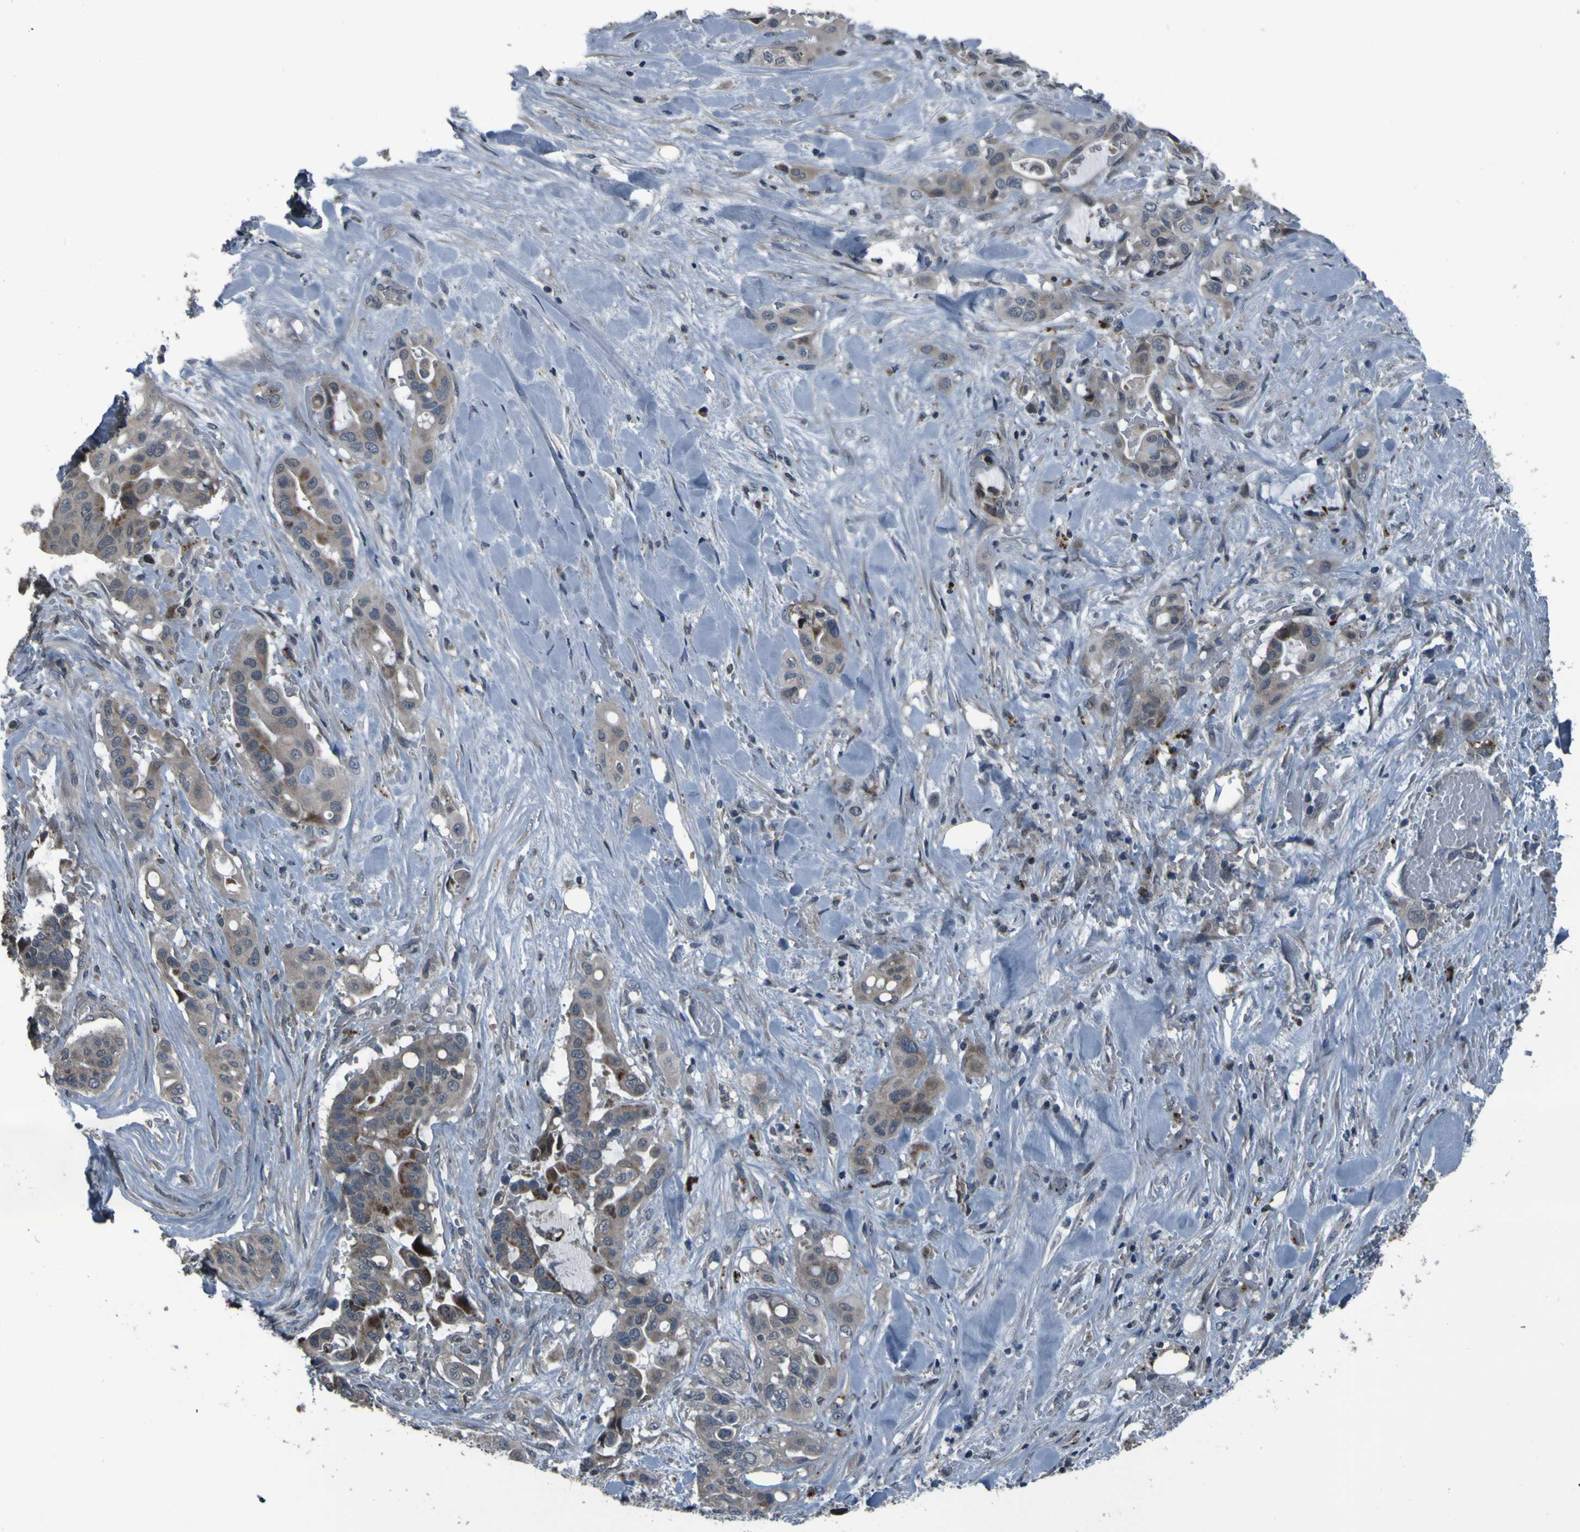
{"staining": {"intensity": "moderate", "quantity": ">75%", "location": "cytoplasmic/membranous"}, "tissue": "liver cancer", "cell_type": "Tumor cells", "image_type": "cancer", "snomed": [{"axis": "morphology", "description": "Cholangiocarcinoma"}, {"axis": "topography", "description": "Liver"}], "caption": "Approximately >75% of tumor cells in human liver cancer (cholangiocarcinoma) exhibit moderate cytoplasmic/membranous protein staining as visualized by brown immunohistochemical staining.", "gene": "OSTM1", "patient": {"sex": "female", "age": 61}}